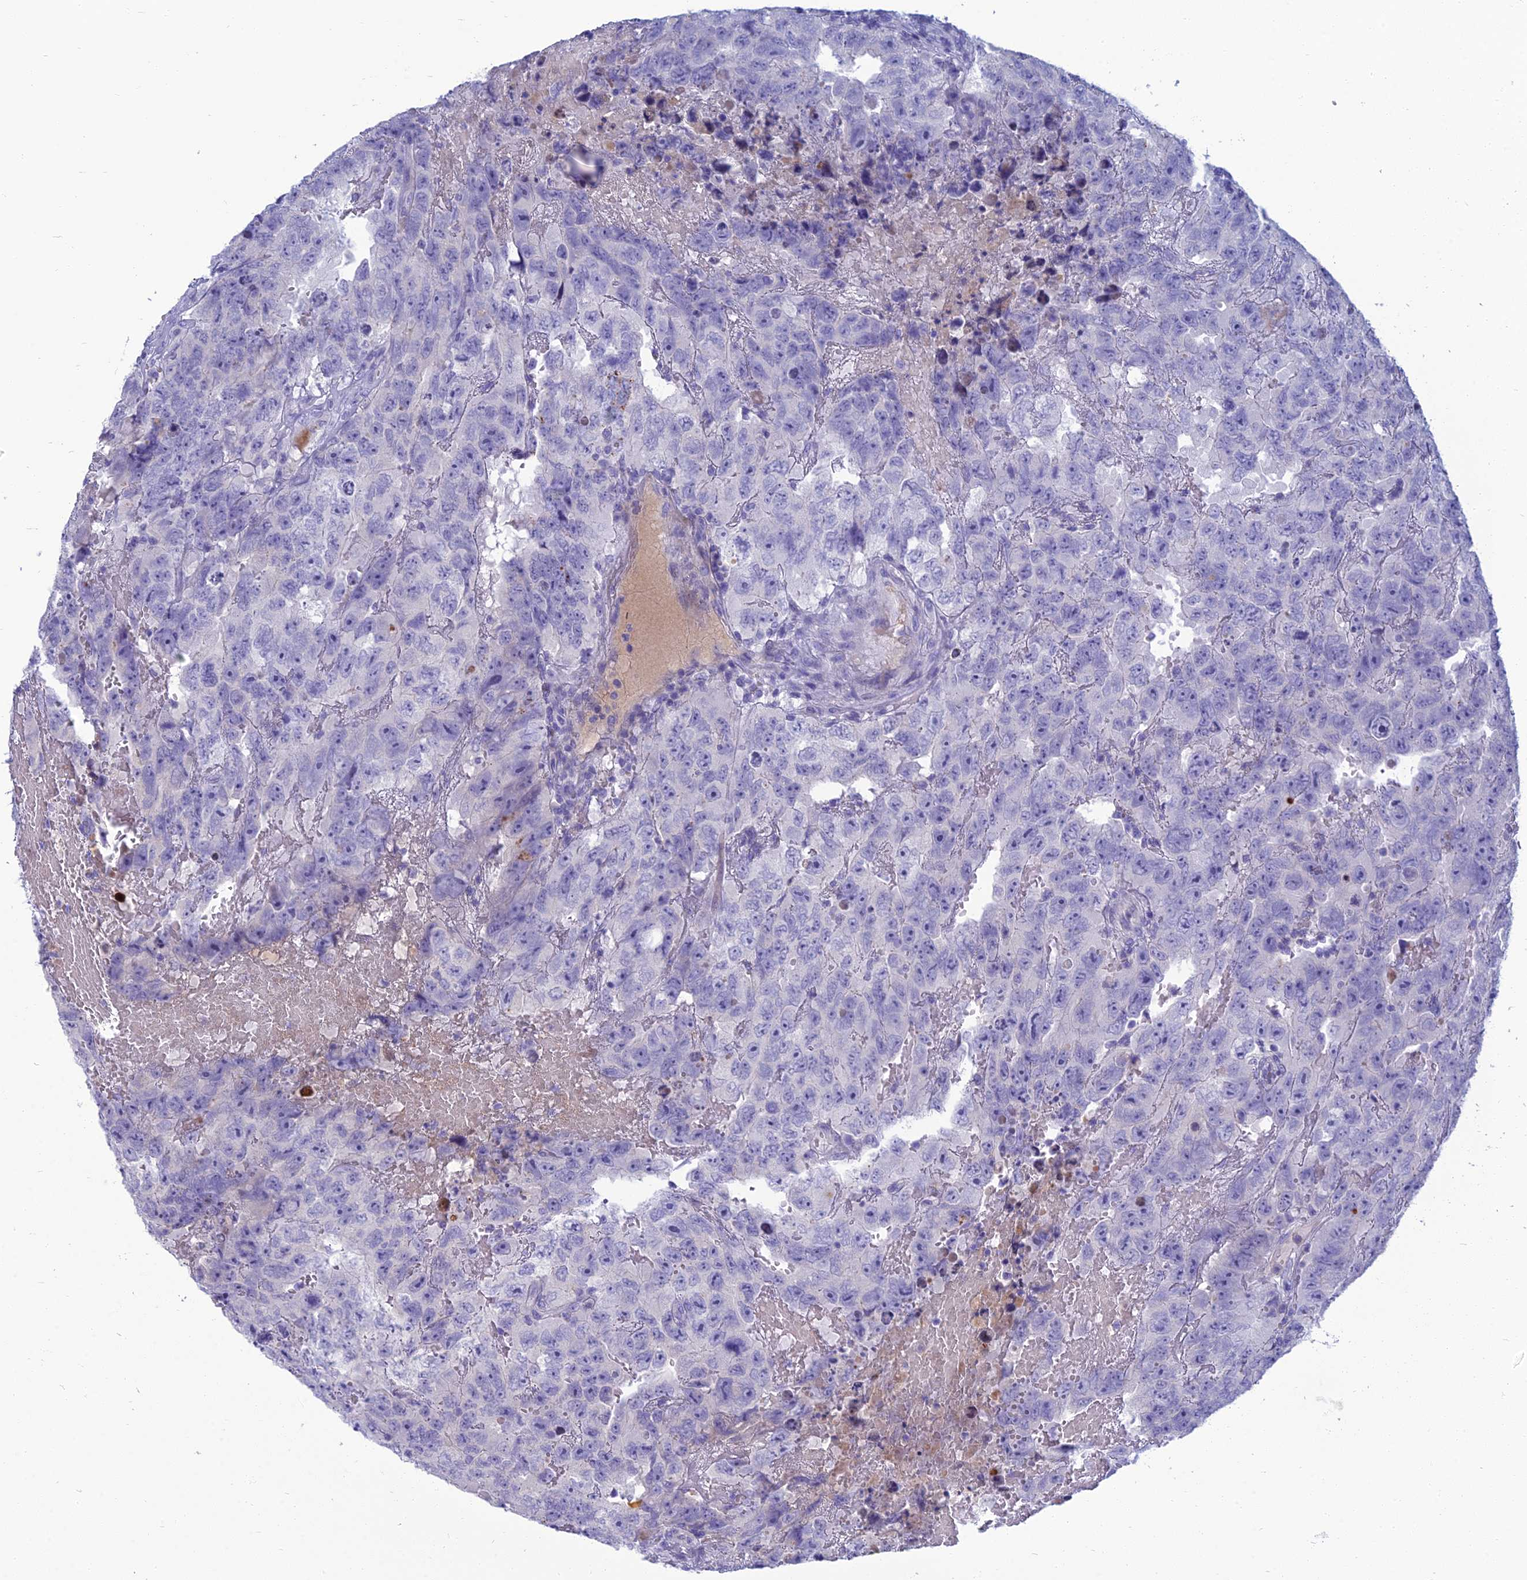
{"staining": {"intensity": "negative", "quantity": "none", "location": "none"}, "tissue": "testis cancer", "cell_type": "Tumor cells", "image_type": "cancer", "snomed": [{"axis": "morphology", "description": "Carcinoma, Embryonal, NOS"}, {"axis": "topography", "description": "Testis"}], "caption": "This is an immunohistochemistry micrograph of embryonal carcinoma (testis). There is no expression in tumor cells.", "gene": "SPTLC3", "patient": {"sex": "male", "age": 45}}